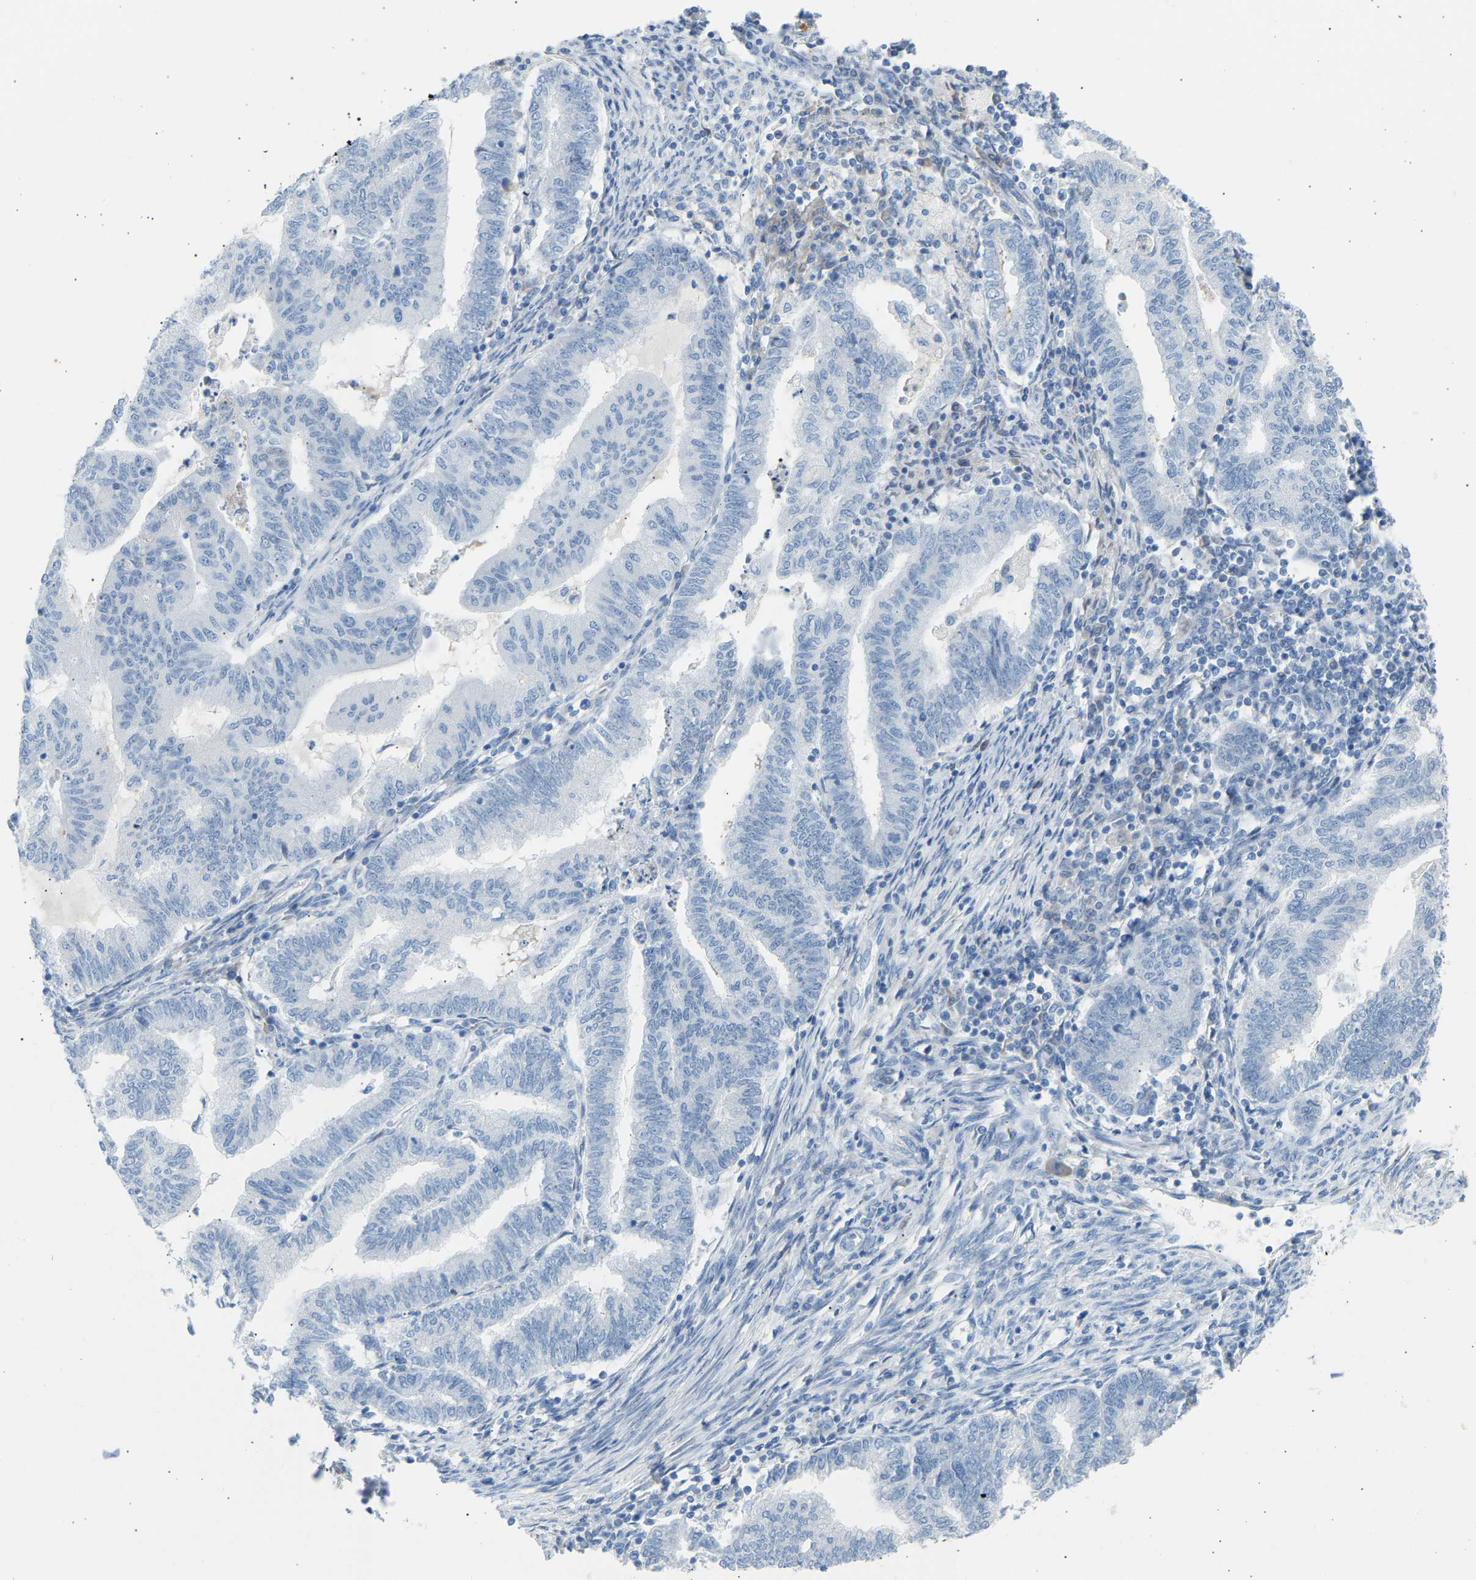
{"staining": {"intensity": "negative", "quantity": "none", "location": "none"}, "tissue": "endometrial cancer", "cell_type": "Tumor cells", "image_type": "cancer", "snomed": [{"axis": "morphology", "description": "Polyp, NOS"}, {"axis": "morphology", "description": "Adenocarcinoma, NOS"}, {"axis": "morphology", "description": "Adenoma, NOS"}, {"axis": "topography", "description": "Endometrium"}], "caption": "Immunohistochemical staining of human endometrial cancer (adenocarcinoma) reveals no significant staining in tumor cells. (Brightfield microscopy of DAB (3,3'-diaminobenzidine) immunohistochemistry (IHC) at high magnification).", "gene": "GNAS", "patient": {"sex": "female", "age": 79}}